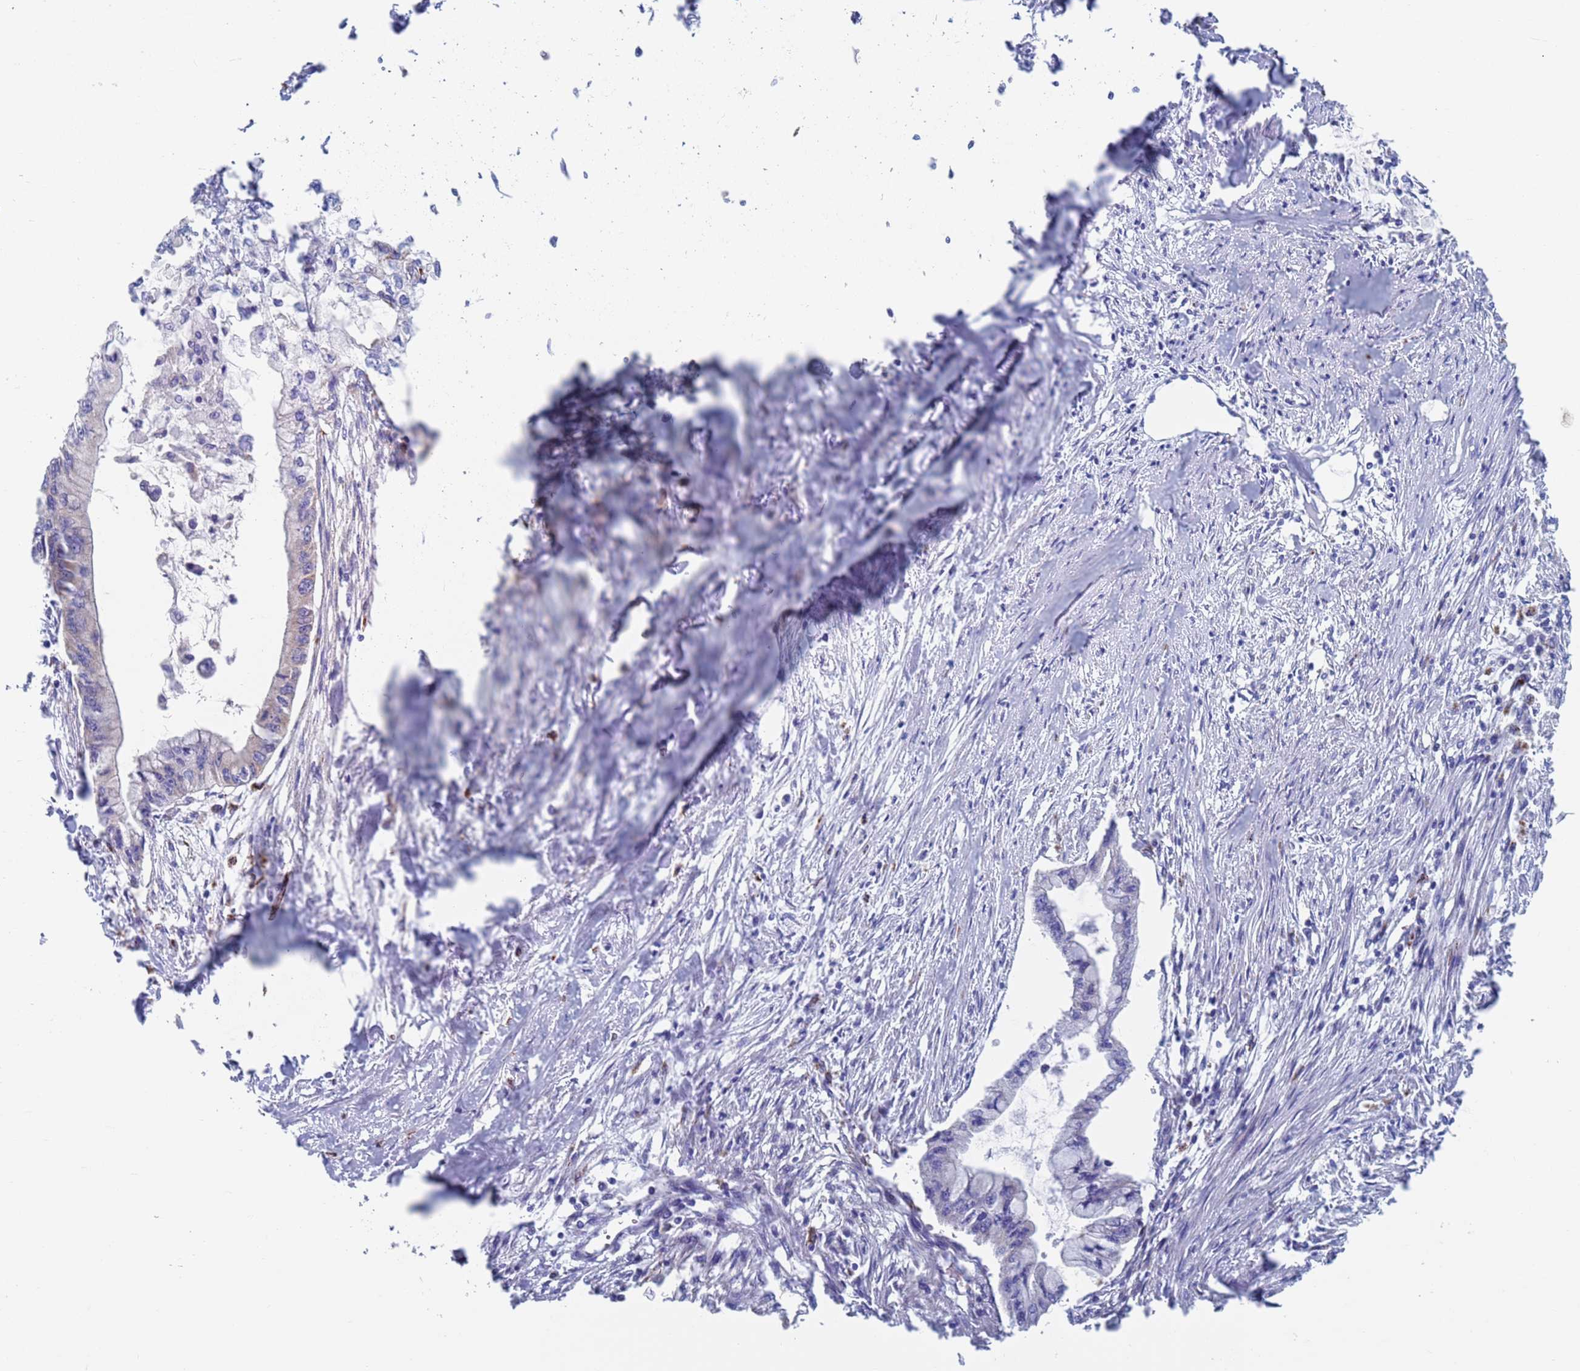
{"staining": {"intensity": "weak", "quantity": "<25%", "location": "cytoplasmic/membranous"}, "tissue": "pancreatic cancer", "cell_type": "Tumor cells", "image_type": "cancer", "snomed": [{"axis": "morphology", "description": "Adenocarcinoma, NOS"}, {"axis": "topography", "description": "Pancreas"}], "caption": "Protein analysis of pancreatic cancer (adenocarcinoma) reveals no significant expression in tumor cells.", "gene": "CHCHD6", "patient": {"sex": "male", "age": 48}}